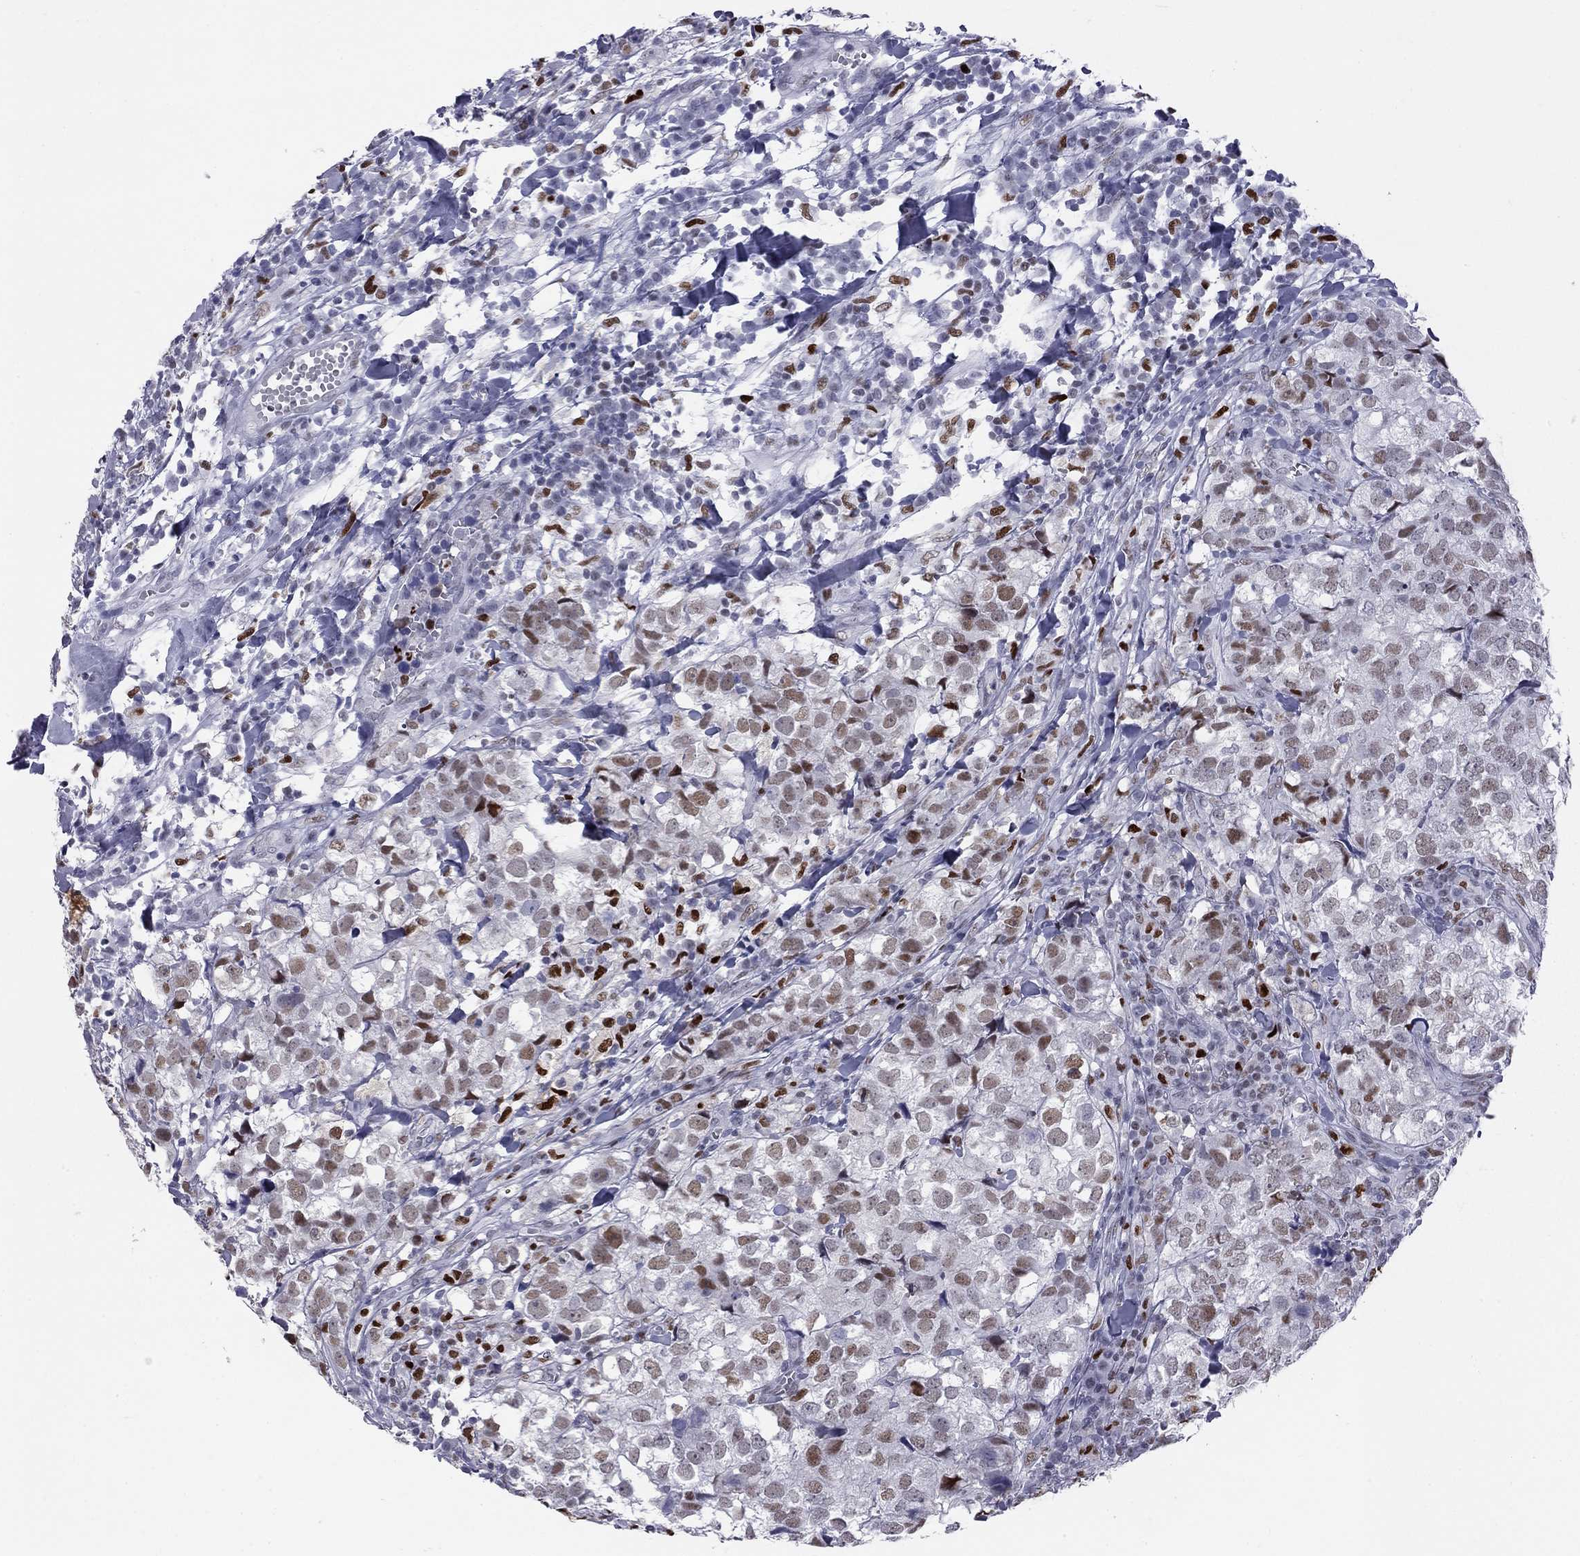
{"staining": {"intensity": "strong", "quantity": "25%-75%", "location": "nuclear"}, "tissue": "breast cancer", "cell_type": "Tumor cells", "image_type": "cancer", "snomed": [{"axis": "morphology", "description": "Duct carcinoma"}, {"axis": "topography", "description": "Breast"}], "caption": "Infiltrating ductal carcinoma (breast) was stained to show a protein in brown. There is high levels of strong nuclear expression in about 25%-75% of tumor cells.", "gene": "PCGF3", "patient": {"sex": "female", "age": 30}}